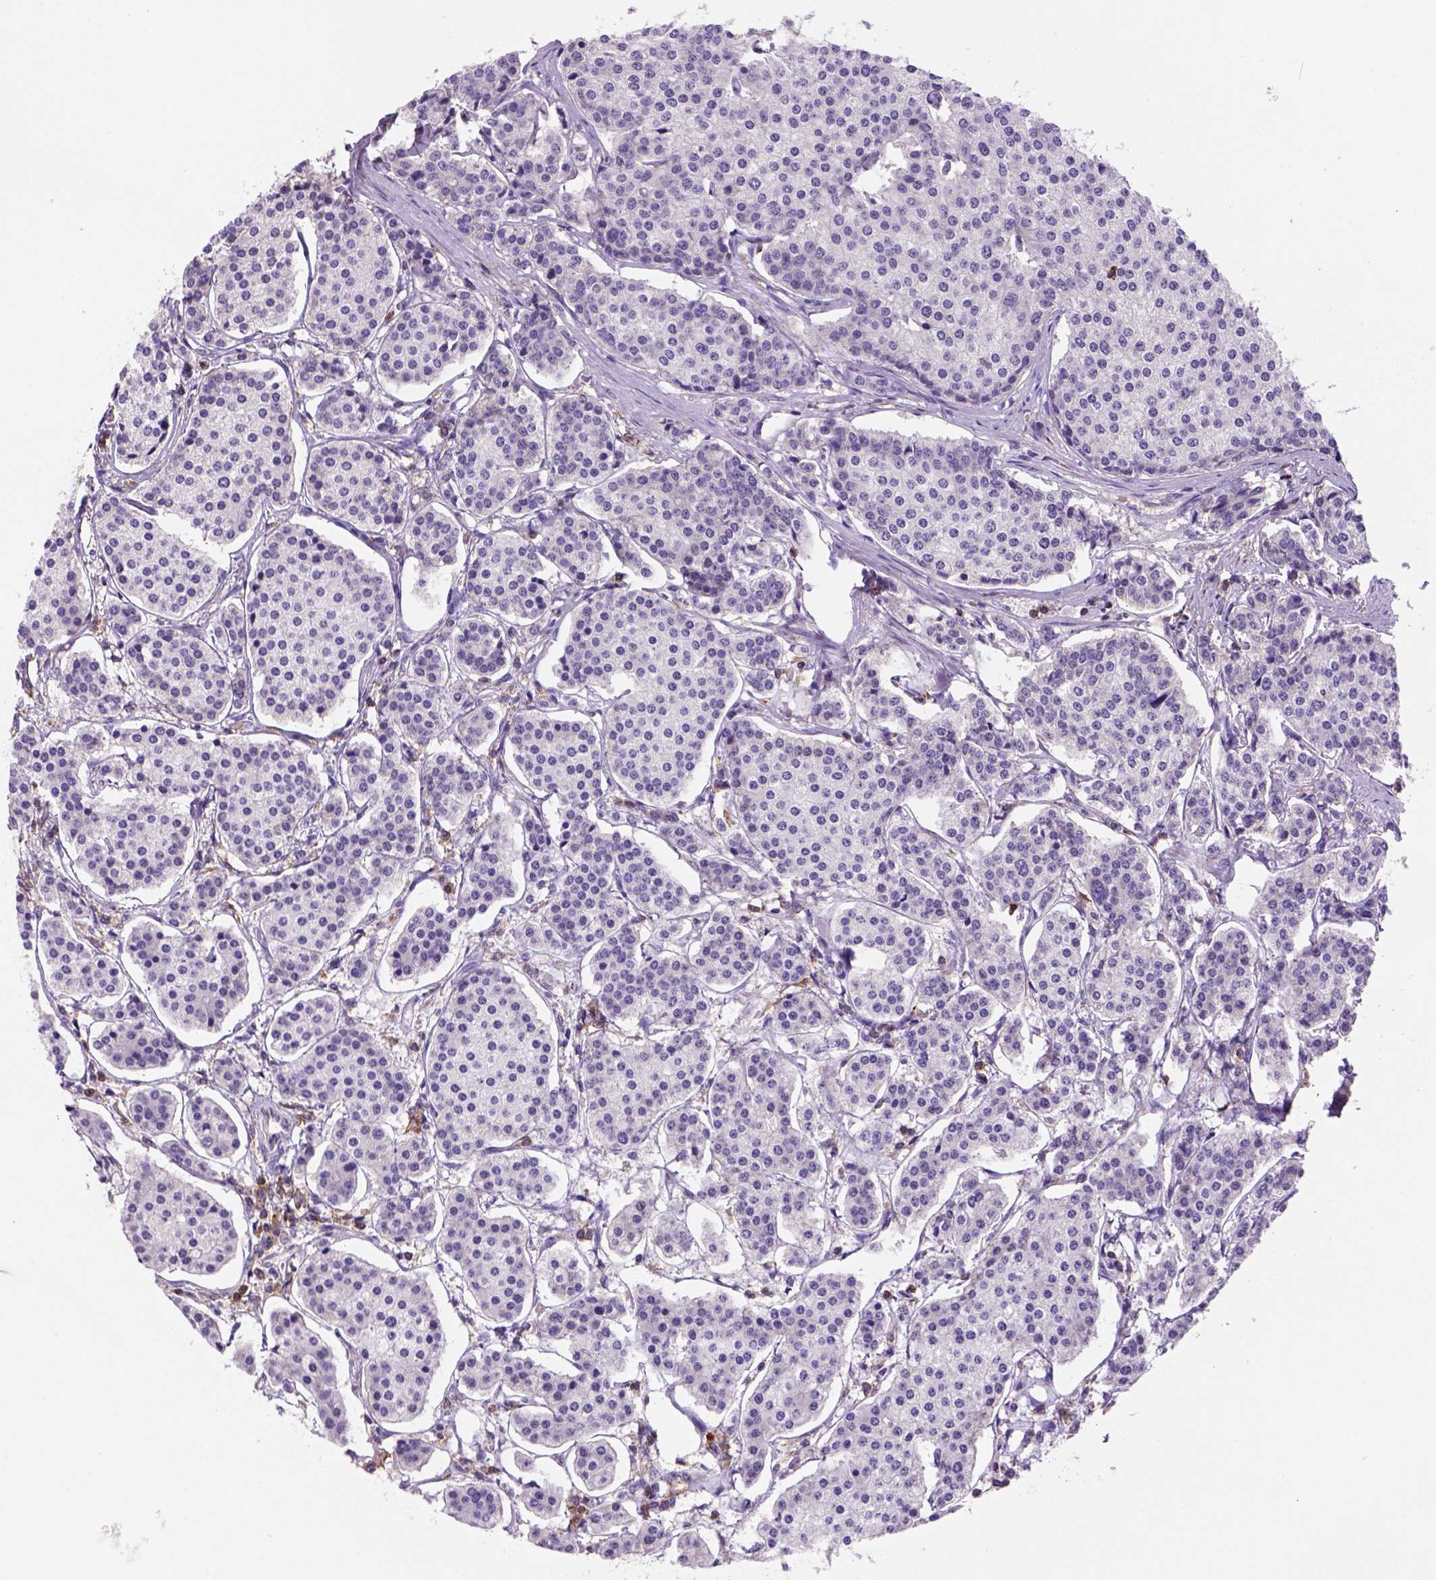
{"staining": {"intensity": "negative", "quantity": "none", "location": "none"}, "tissue": "carcinoid", "cell_type": "Tumor cells", "image_type": "cancer", "snomed": [{"axis": "morphology", "description": "Carcinoid, malignant, NOS"}, {"axis": "topography", "description": "Small intestine"}], "caption": "A micrograph of carcinoid stained for a protein displays no brown staining in tumor cells. (Brightfield microscopy of DAB (3,3'-diaminobenzidine) IHC at high magnification).", "gene": "INPP5D", "patient": {"sex": "female", "age": 65}}